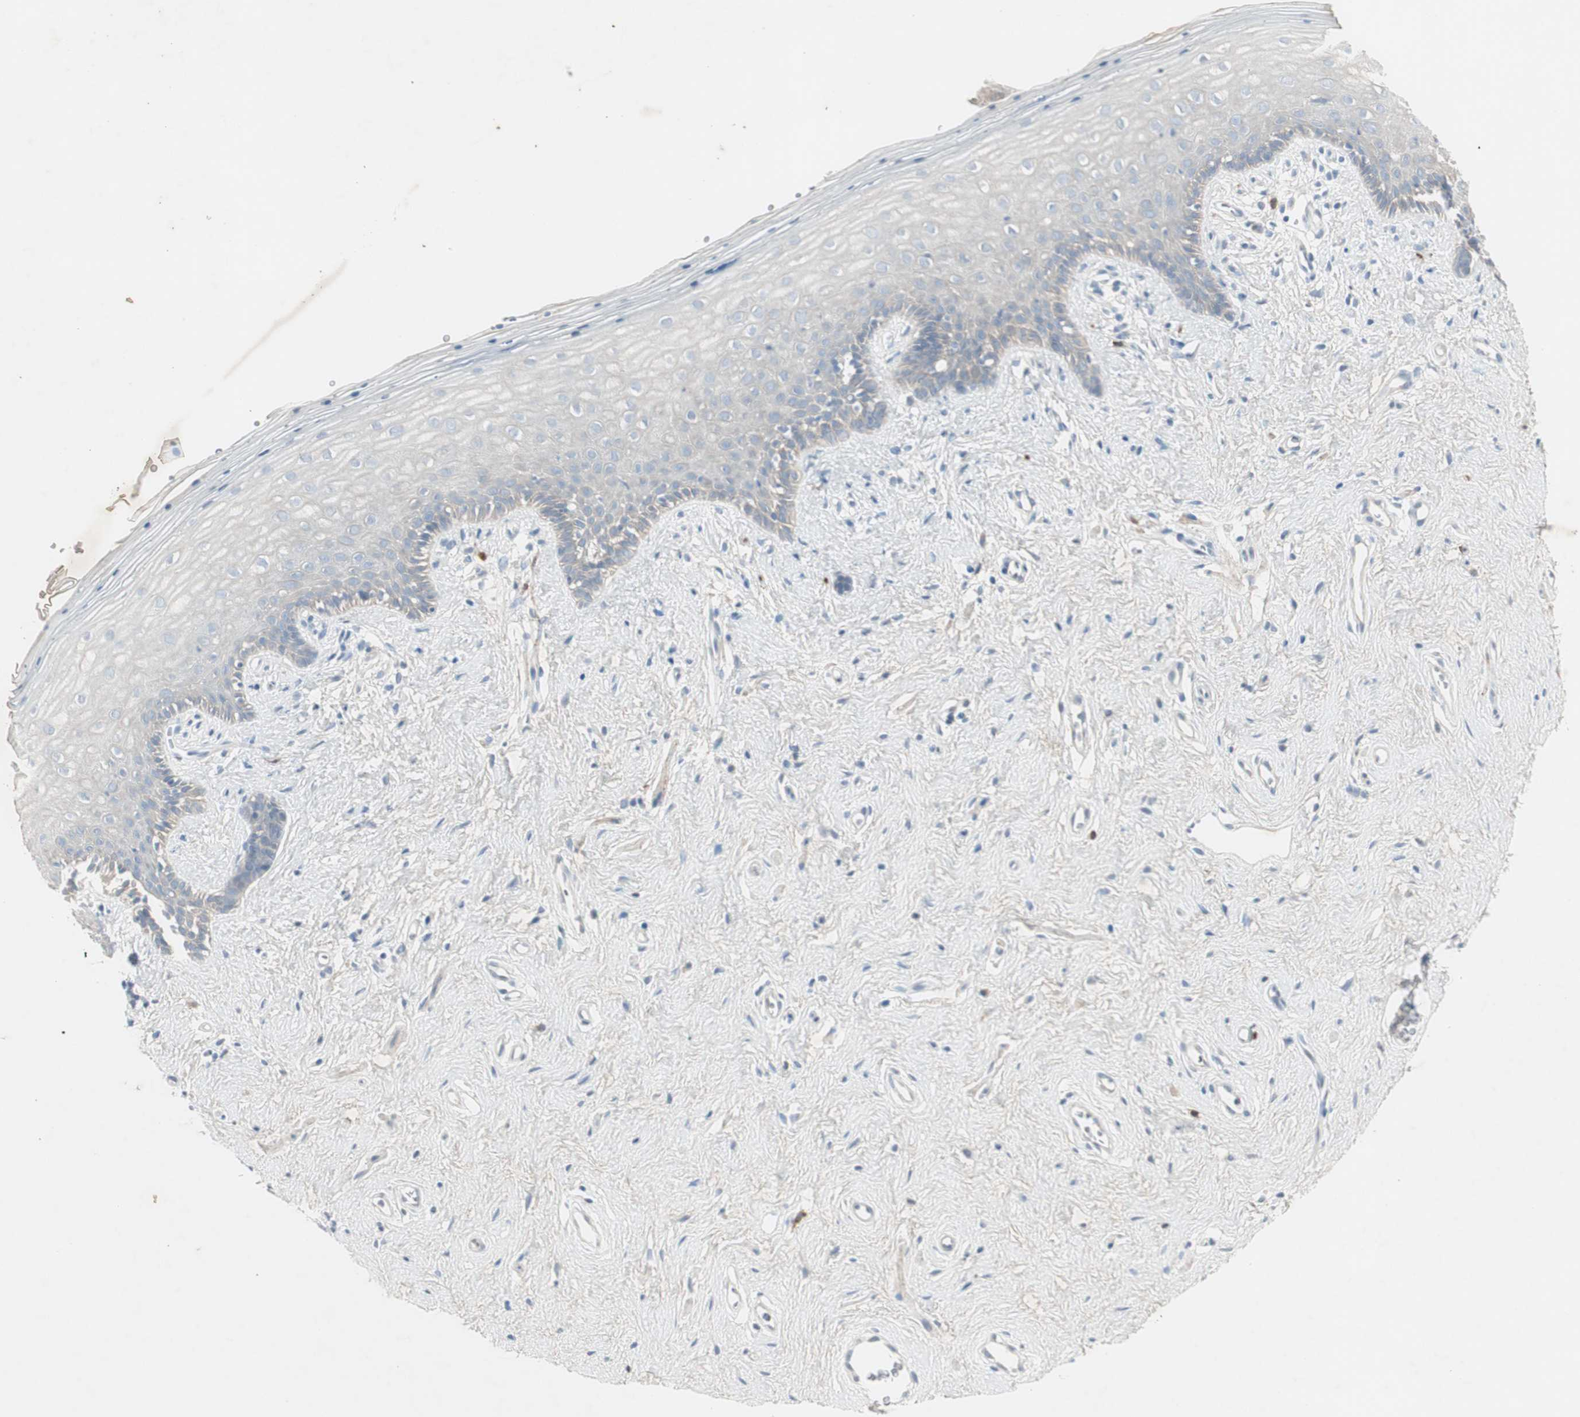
{"staining": {"intensity": "negative", "quantity": "none", "location": "none"}, "tissue": "vagina", "cell_type": "Squamous epithelial cells", "image_type": "normal", "snomed": [{"axis": "morphology", "description": "Normal tissue, NOS"}, {"axis": "topography", "description": "Vagina"}], "caption": "This is a image of immunohistochemistry staining of benign vagina, which shows no staining in squamous epithelial cells.", "gene": "MAPRE3", "patient": {"sex": "female", "age": 44}}